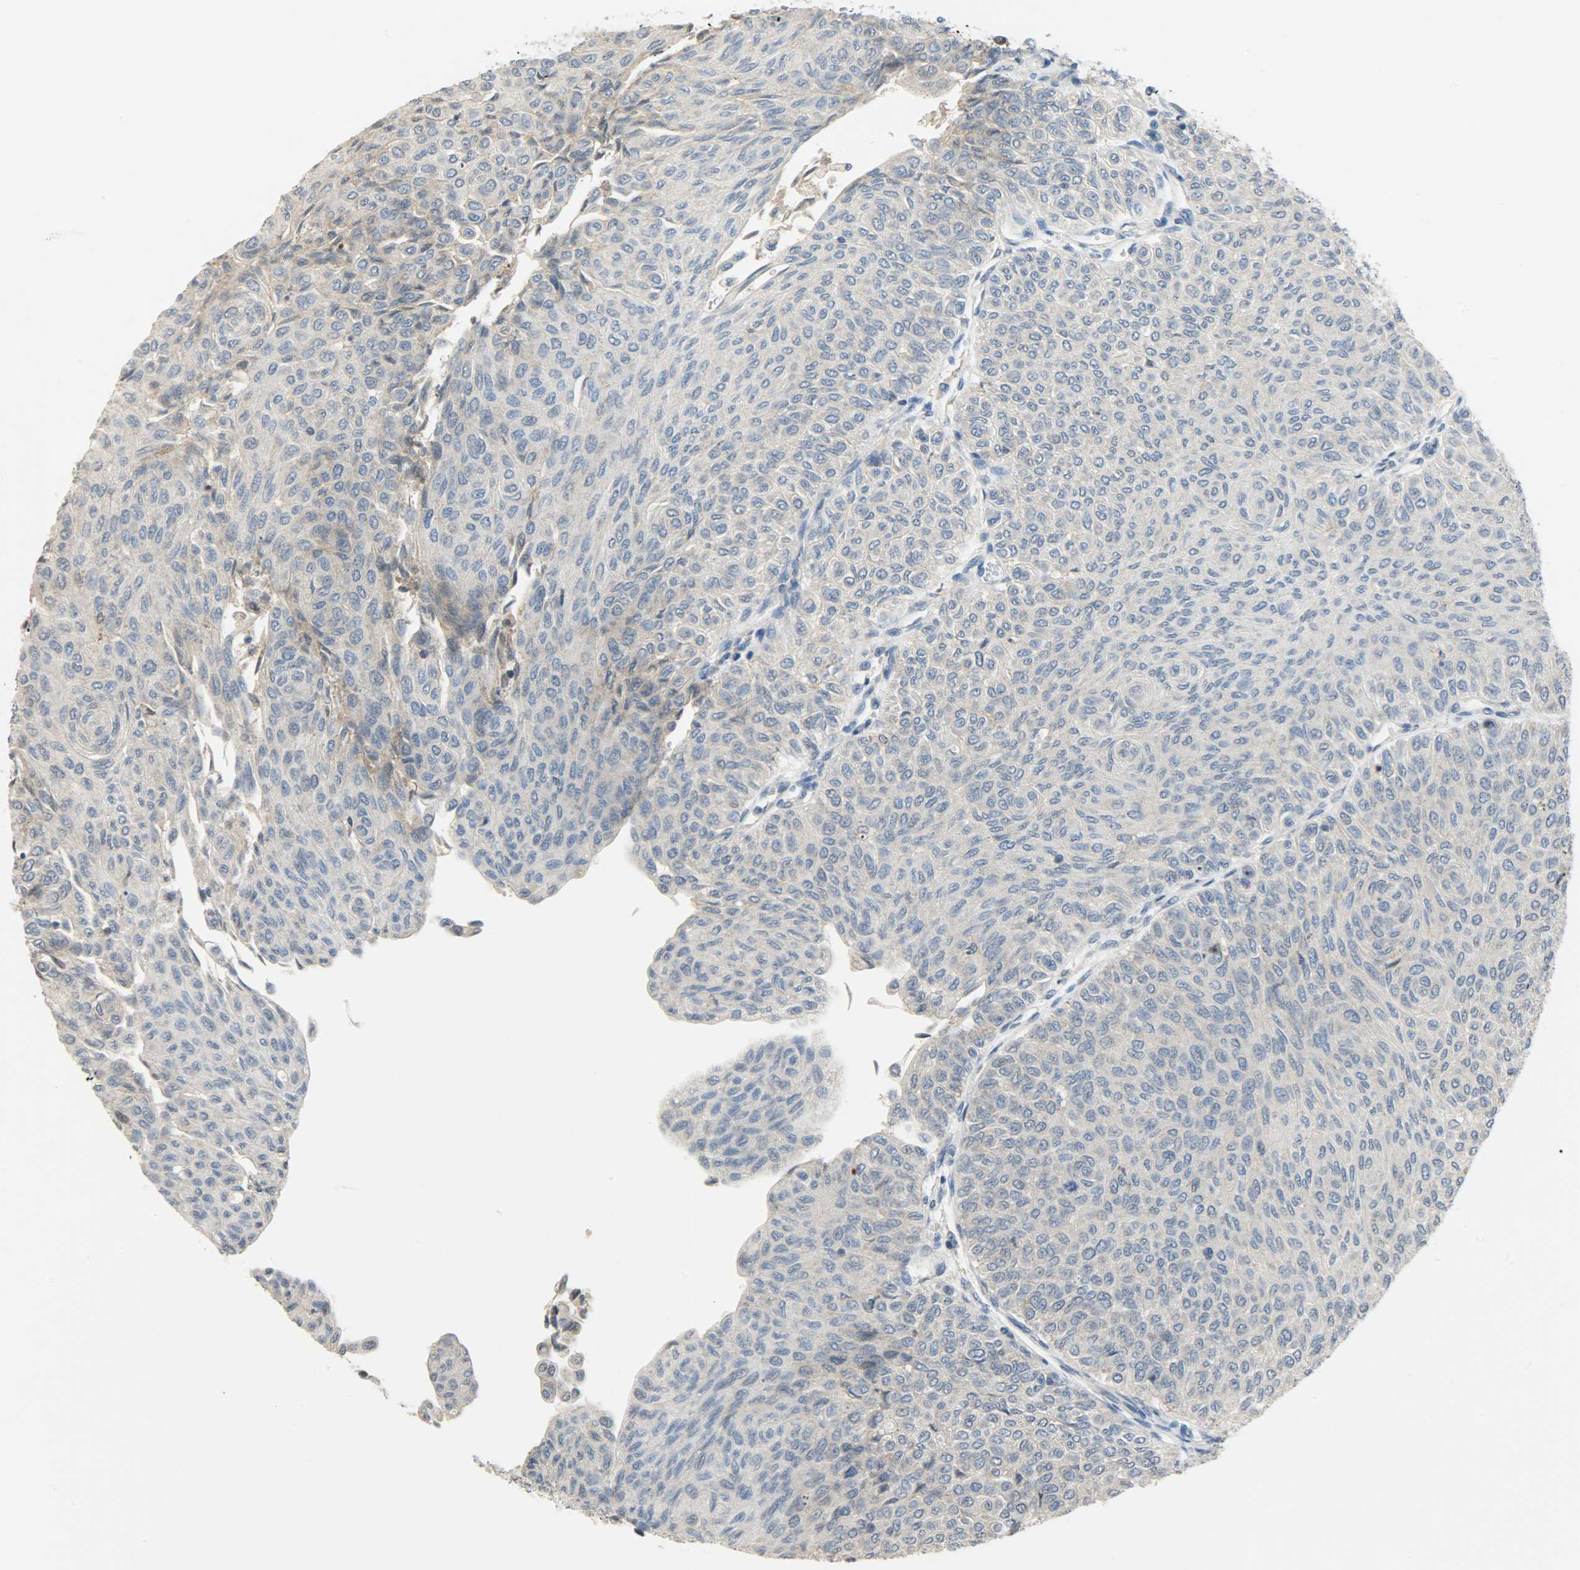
{"staining": {"intensity": "weak", "quantity": "25%-75%", "location": "cytoplasmic/membranous"}, "tissue": "urothelial cancer", "cell_type": "Tumor cells", "image_type": "cancer", "snomed": [{"axis": "morphology", "description": "Urothelial carcinoma, Low grade"}, {"axis": "topography", "description": "Urinary bladder"}], "caption": "Urothelial cancer stained with a brown dye shows weak cytoplasmic/membranous positive expression in approximately 25%-75% of tumor cells.", "gene": "TRIM21", "patient": {"sex": "male", "age": 78}}